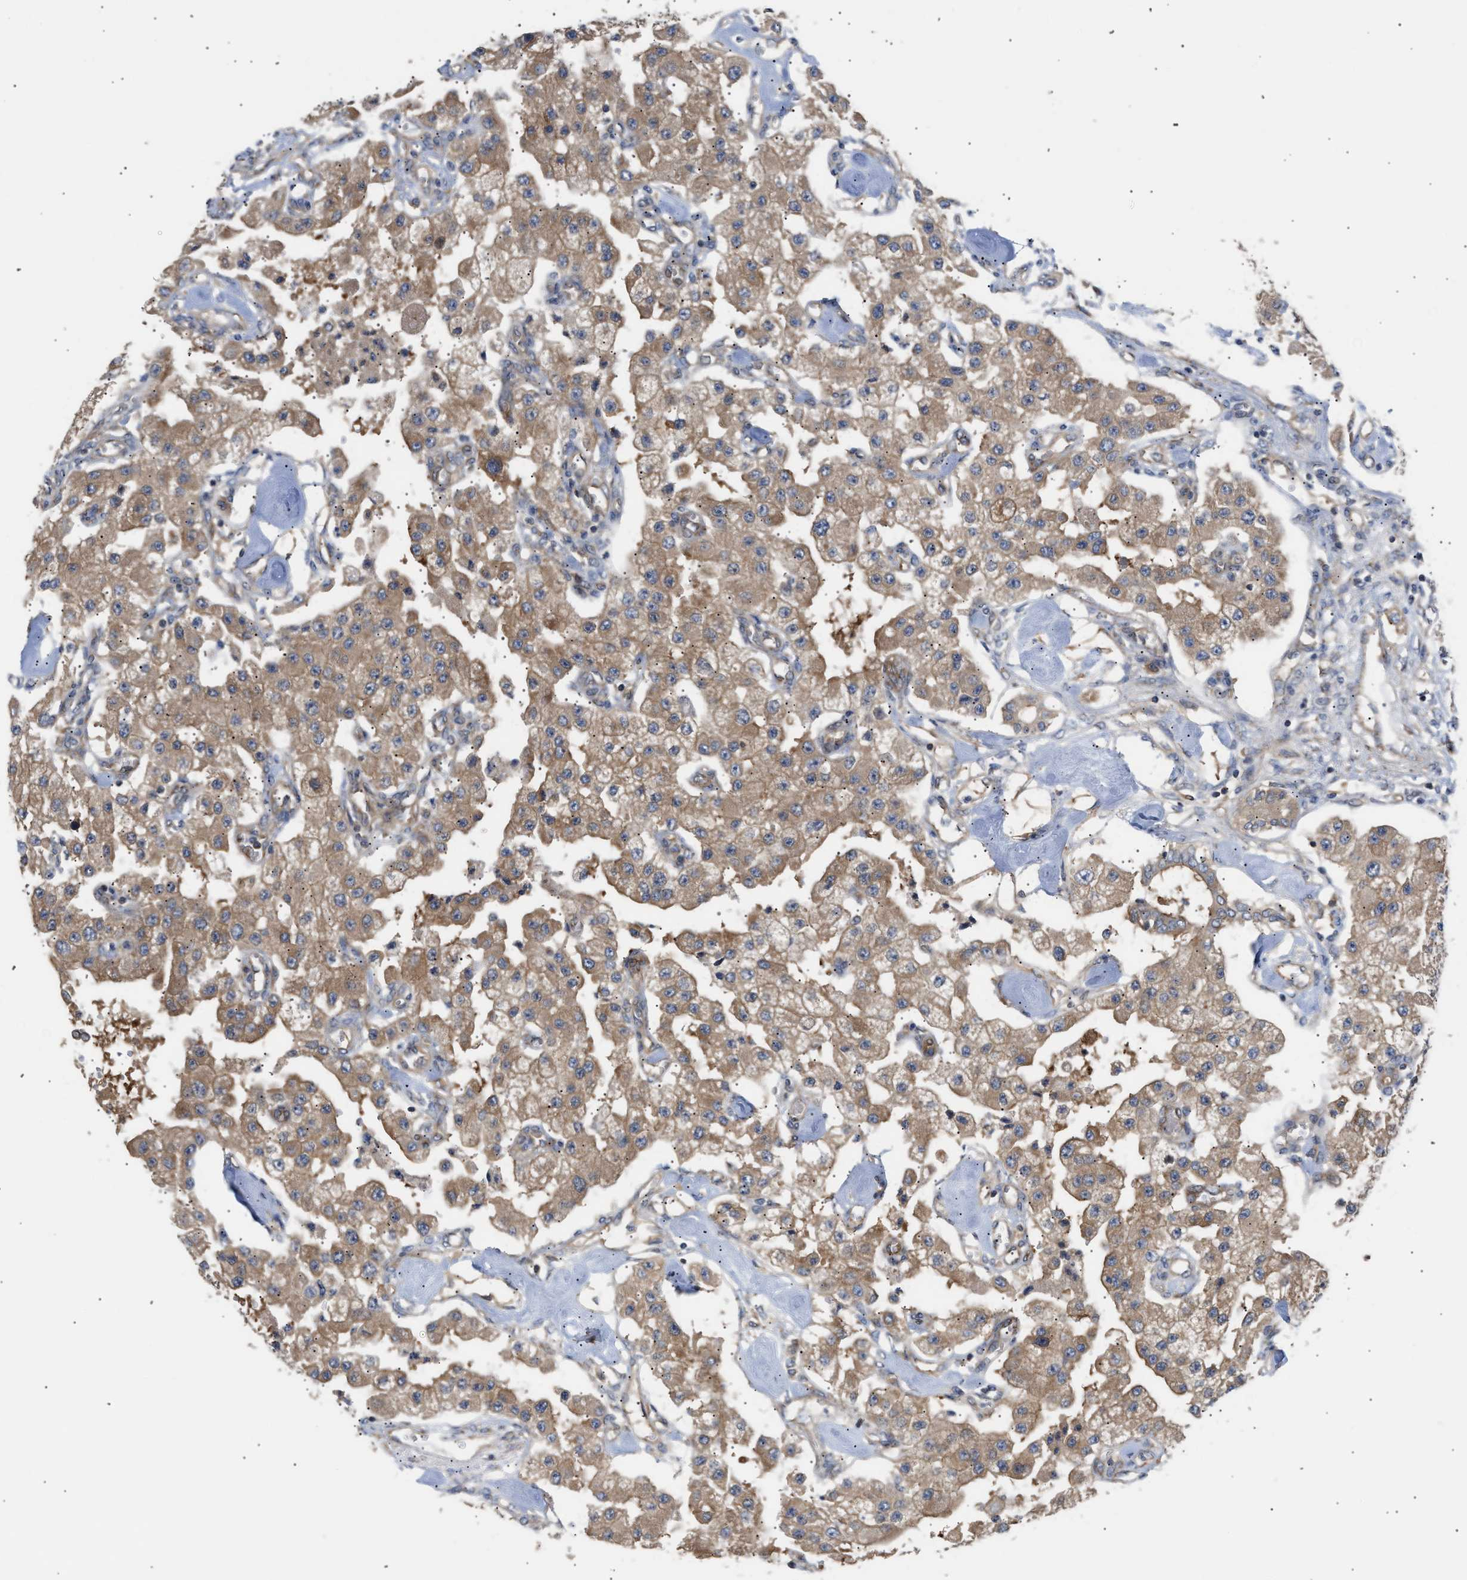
{"staining": {"intensity": "moderate", "quantity": ">75%", "location": "cytoplasmic/membranous"}, "tissue": "carcinoid", "cell_type": "Tumor cells", "image_type": "cancer", "snomed": [{"axis": "morphology", "description": "Carcinoid, malignant, NOS"}, {"axis": "topography", "description": "Pancreas"}], "caption": "Immunohistochemical staining of human carcinoid exhibits medium levels of moderate cytoplasmic/membranous protein positivity in about >75% of tumor cells. The staining is performed using DAB (3,3'-diaminobenzidine) brown chromogen to label protein expression. The nuclei are counter-stained blue using hematoxylin.", "gene": "LAPTM4B", "patient": {"sex": "male", "age": 41}}